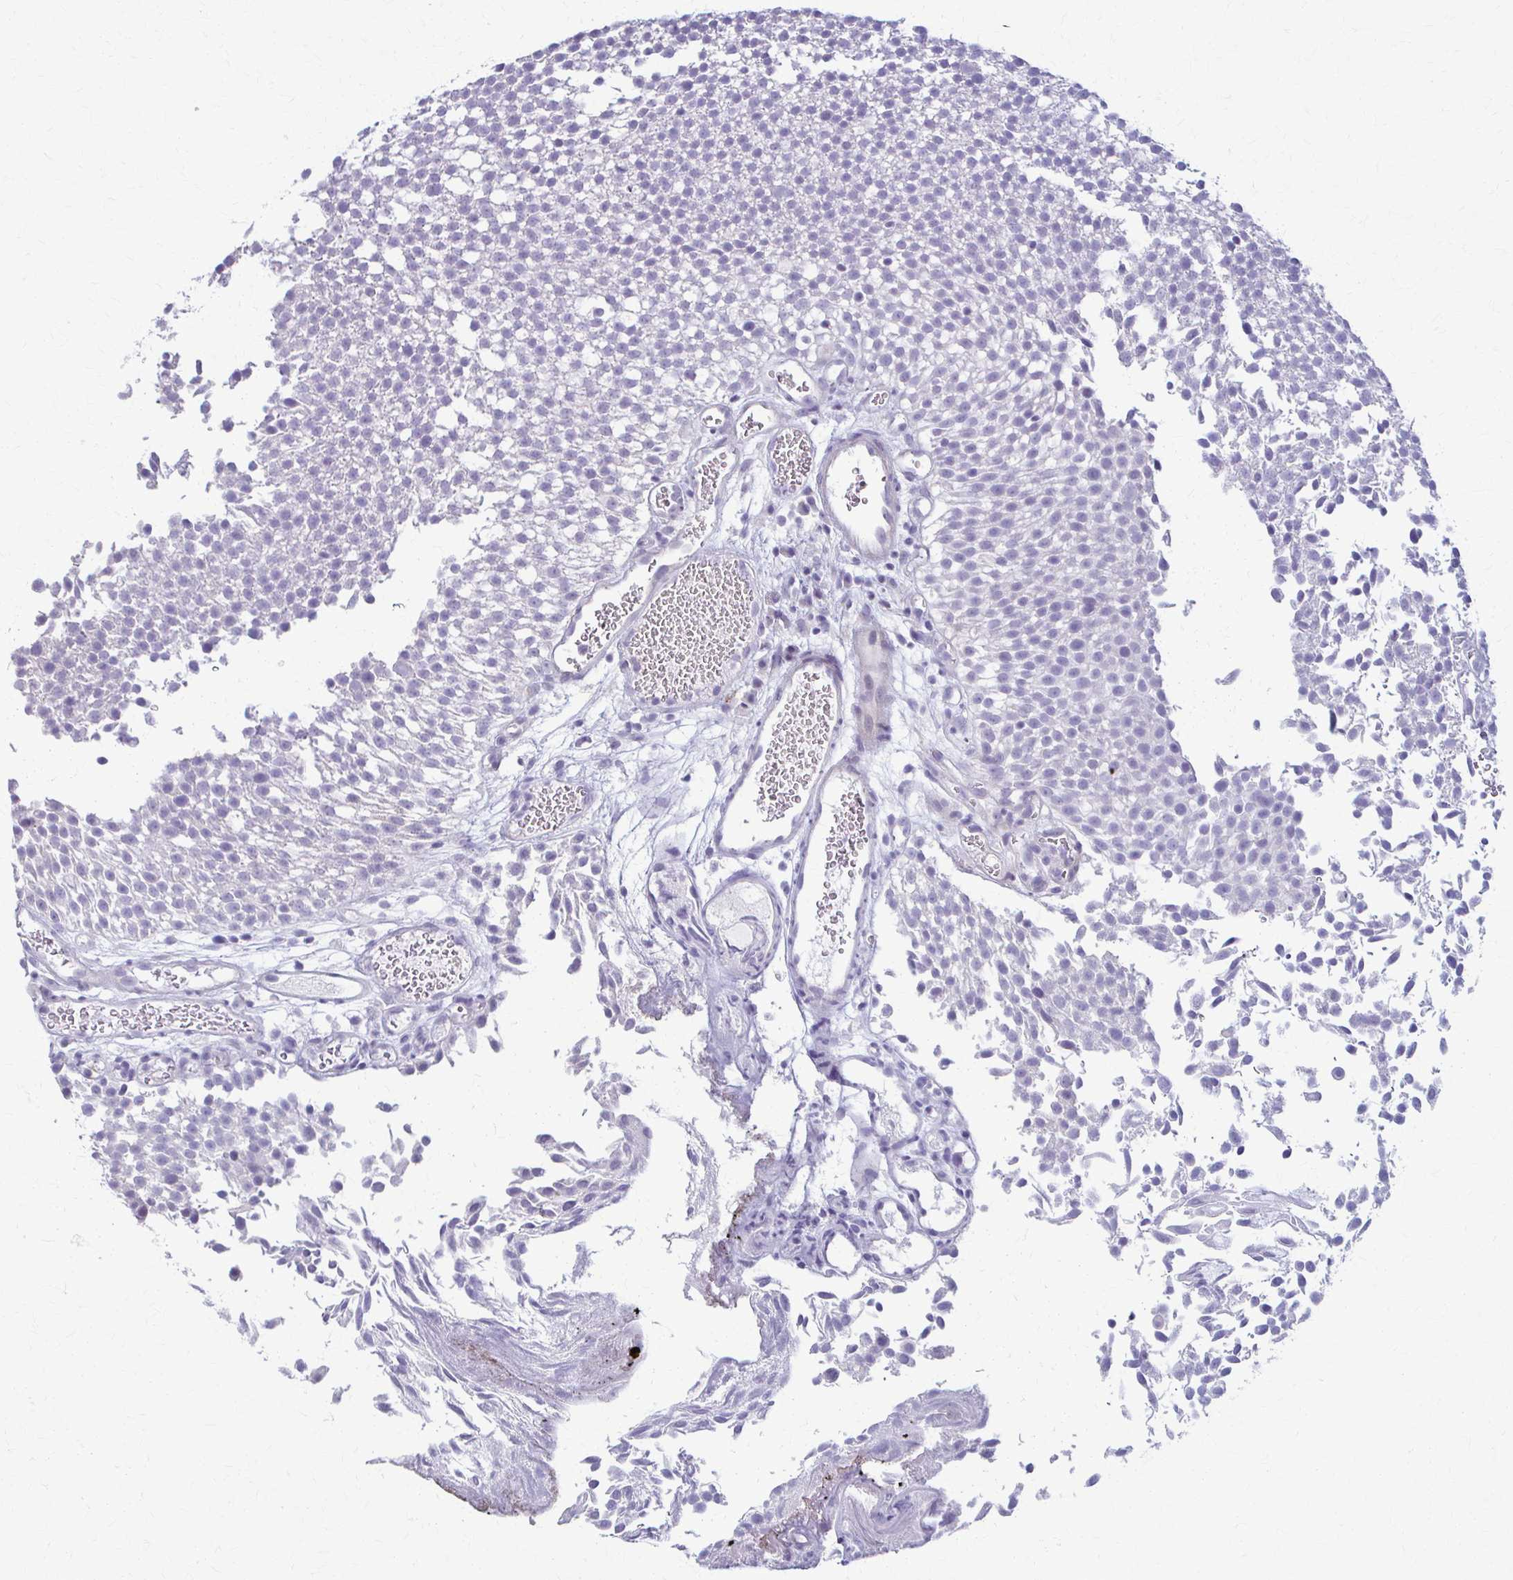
{"staining": {"intensity": "negative", "quantity": "none", "location": "none"}, "tissue": "urothelial cancer", "cell_type": "Tumor cells", "image_type": "cancer", "snomed": [{"axis": "morphology", "description": "Urothelial carcinoma, Low grade"}, {"axis": "topography", "description": "Urinary bladder"}], "caption": "Immunohistochemical staining of urothelial cancer demonstrates no significant positivity in tumor cells.", "gene": "LDLRAP1", "patient": {"sex": "female", "age": 79}}